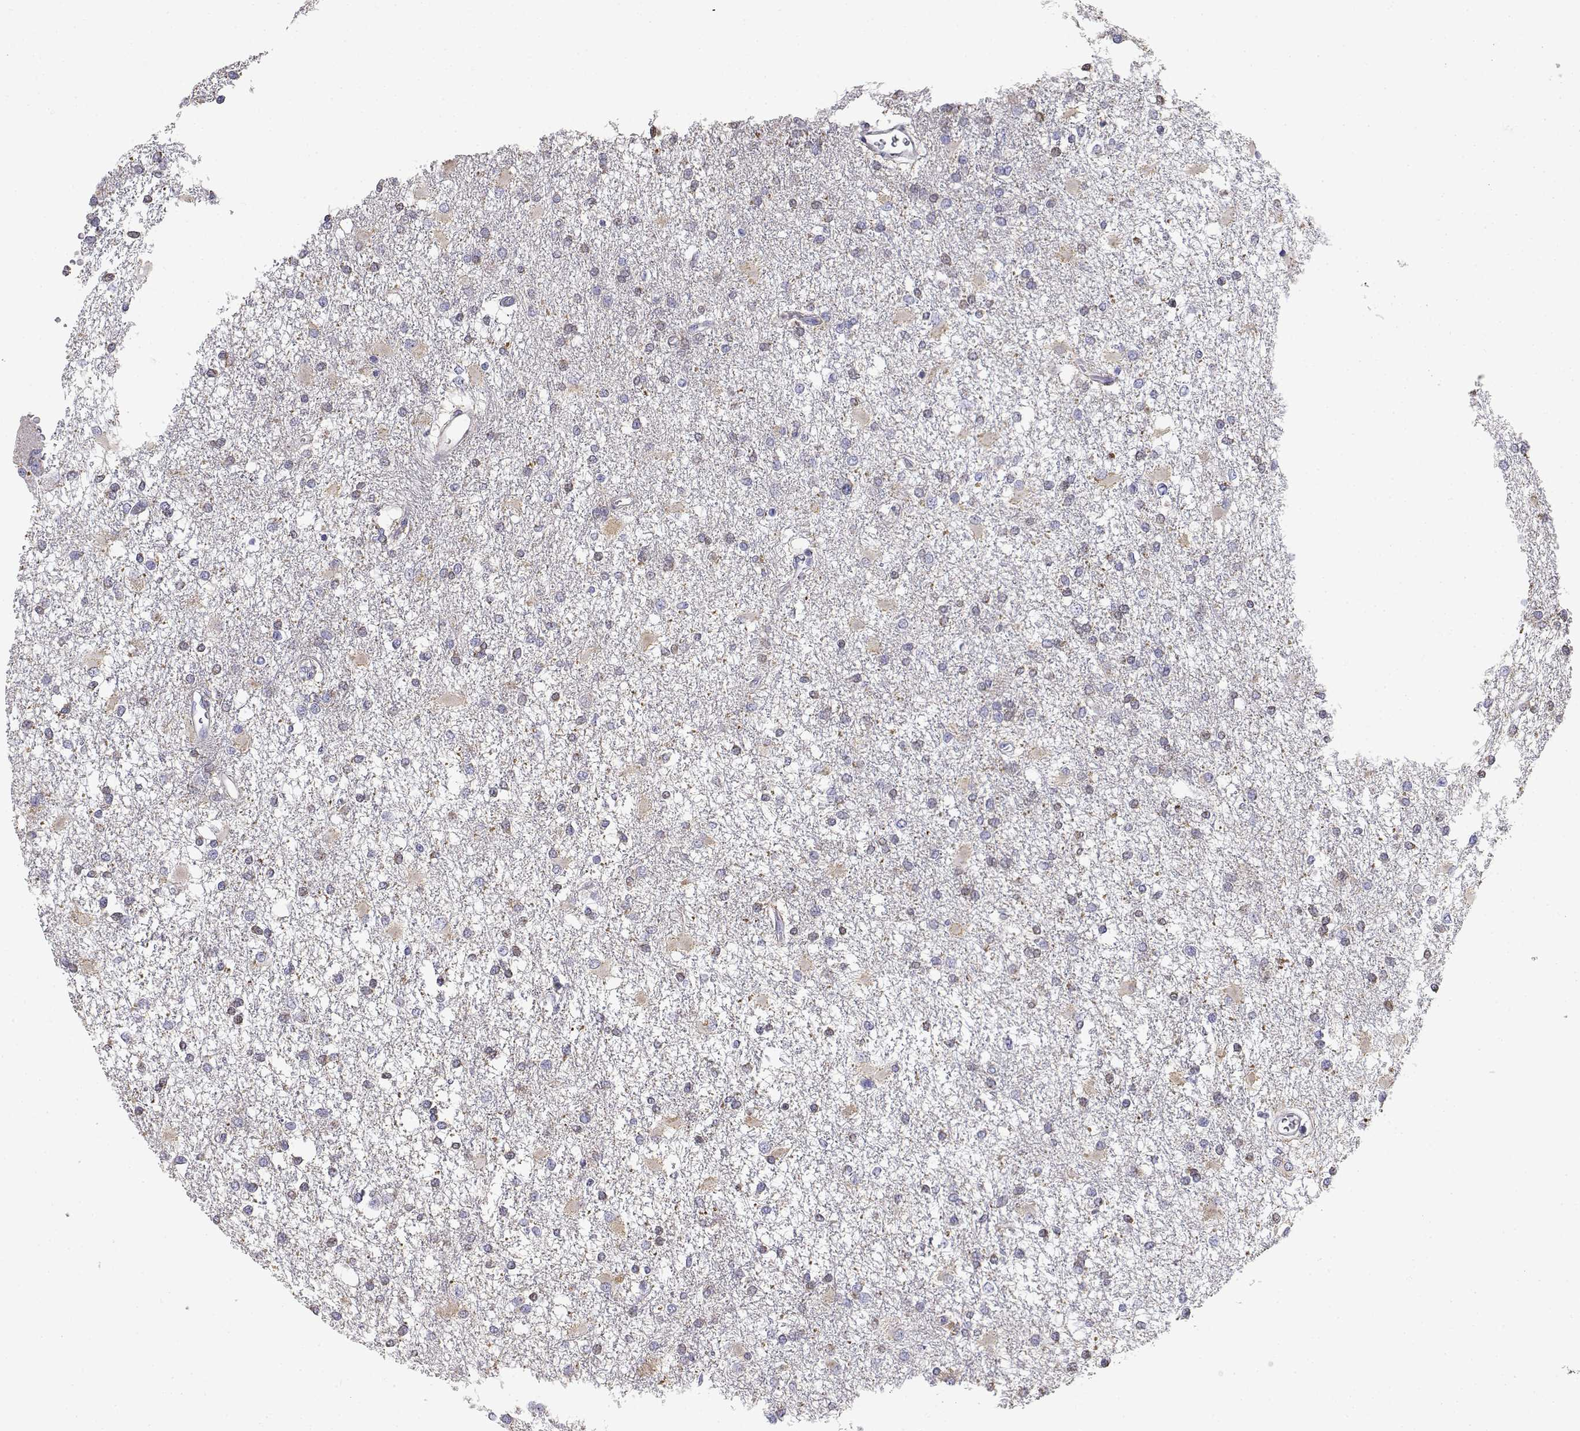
{"staining": {"intensity": "weak", "quantity": "<25%", "location": "cytoplasmic/membranous"}, "tissue": "glioma", "cell_type": "Tumor cells", "image_type": "cancer", "snomed": [{"axis": "morphology", "description": "Glioma, malignant, High grade"}, {"axis": "topography", "description": "Cerebral cortex"}], "caption": "The photomicrograph reveals no significant positivity in tumor cells of glioma.", "gene": "ADA", "patient": {"sex": "male", "age": 79}}